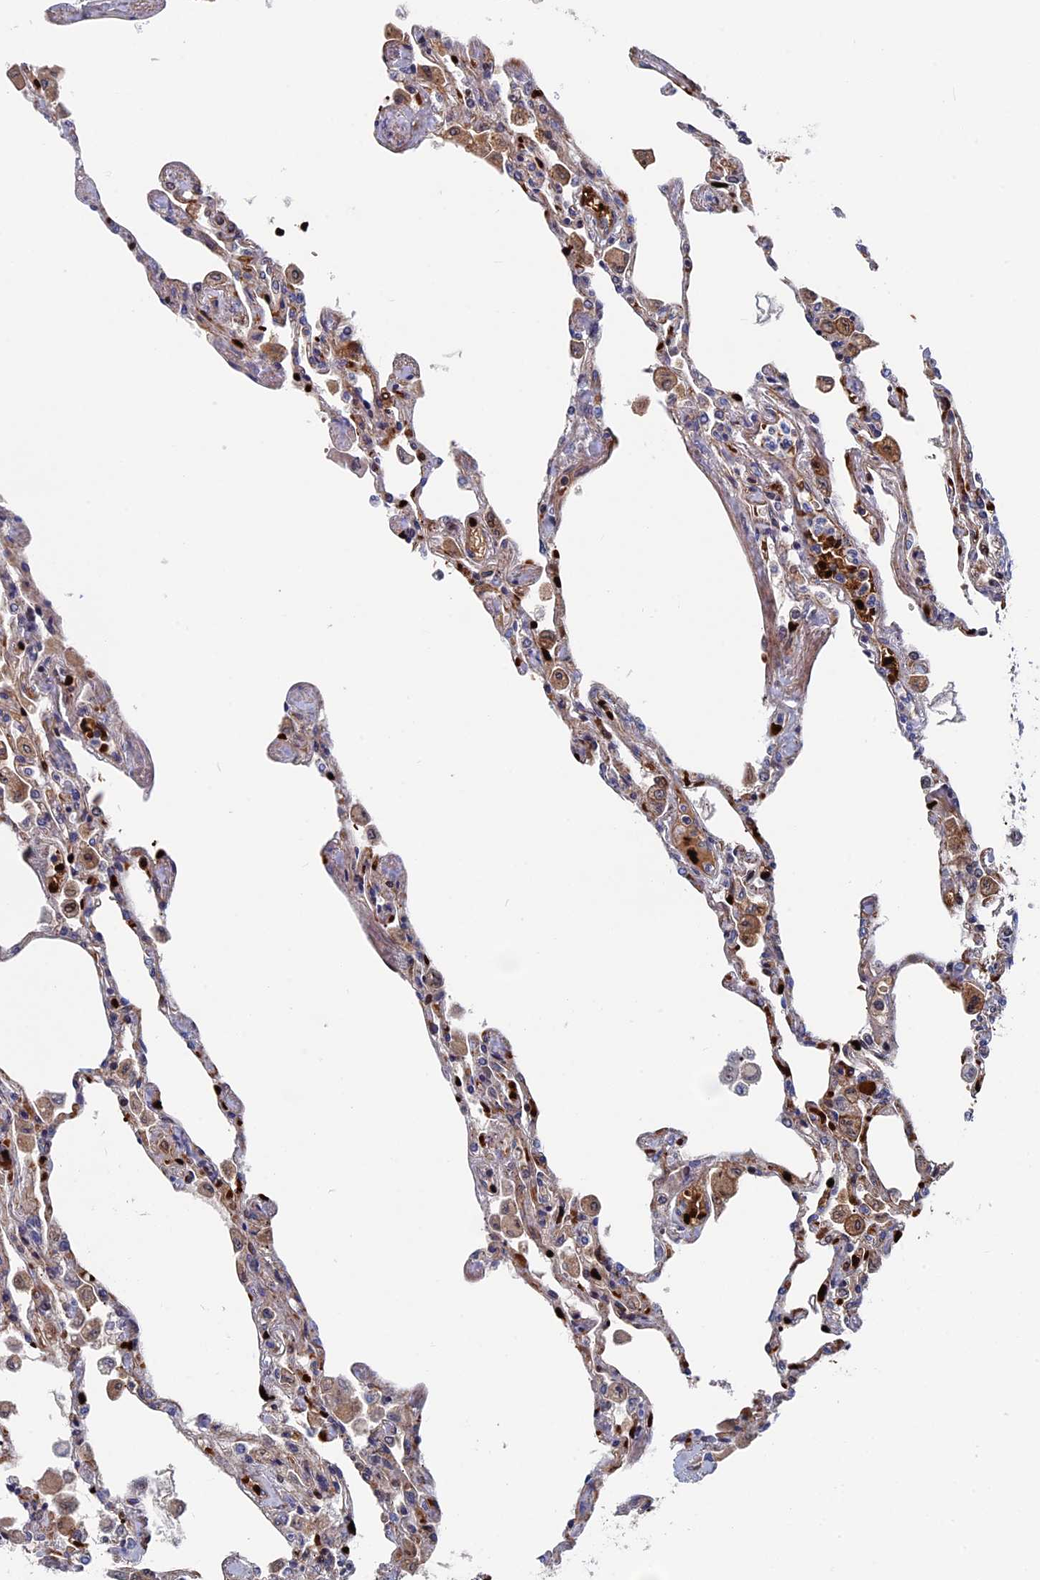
{"staining": {"intensity": "strong", "quantity": "25%-75%", "location": "cytoplasmic/membranous,nuclear"}, "tissue": "lung", "cell_type": "Alveolar cells", "image_type": "normal", "snomed": [{"axis": "morphology", "description": "Normal tissue, NOS"}, {"axis": "topography", "description": "Bronchus"}, {"axis": "topography", "description": "Lung"}], "caption": "Immunohistochemical staining of benign human lung demonstrates high levels of strong cytoplasmic/membranous,nuclear expression in approximately 25%-75% of alveolar cells.", "gene": "EXOSC9", "patient": {"sex": "female", "age": 49}}